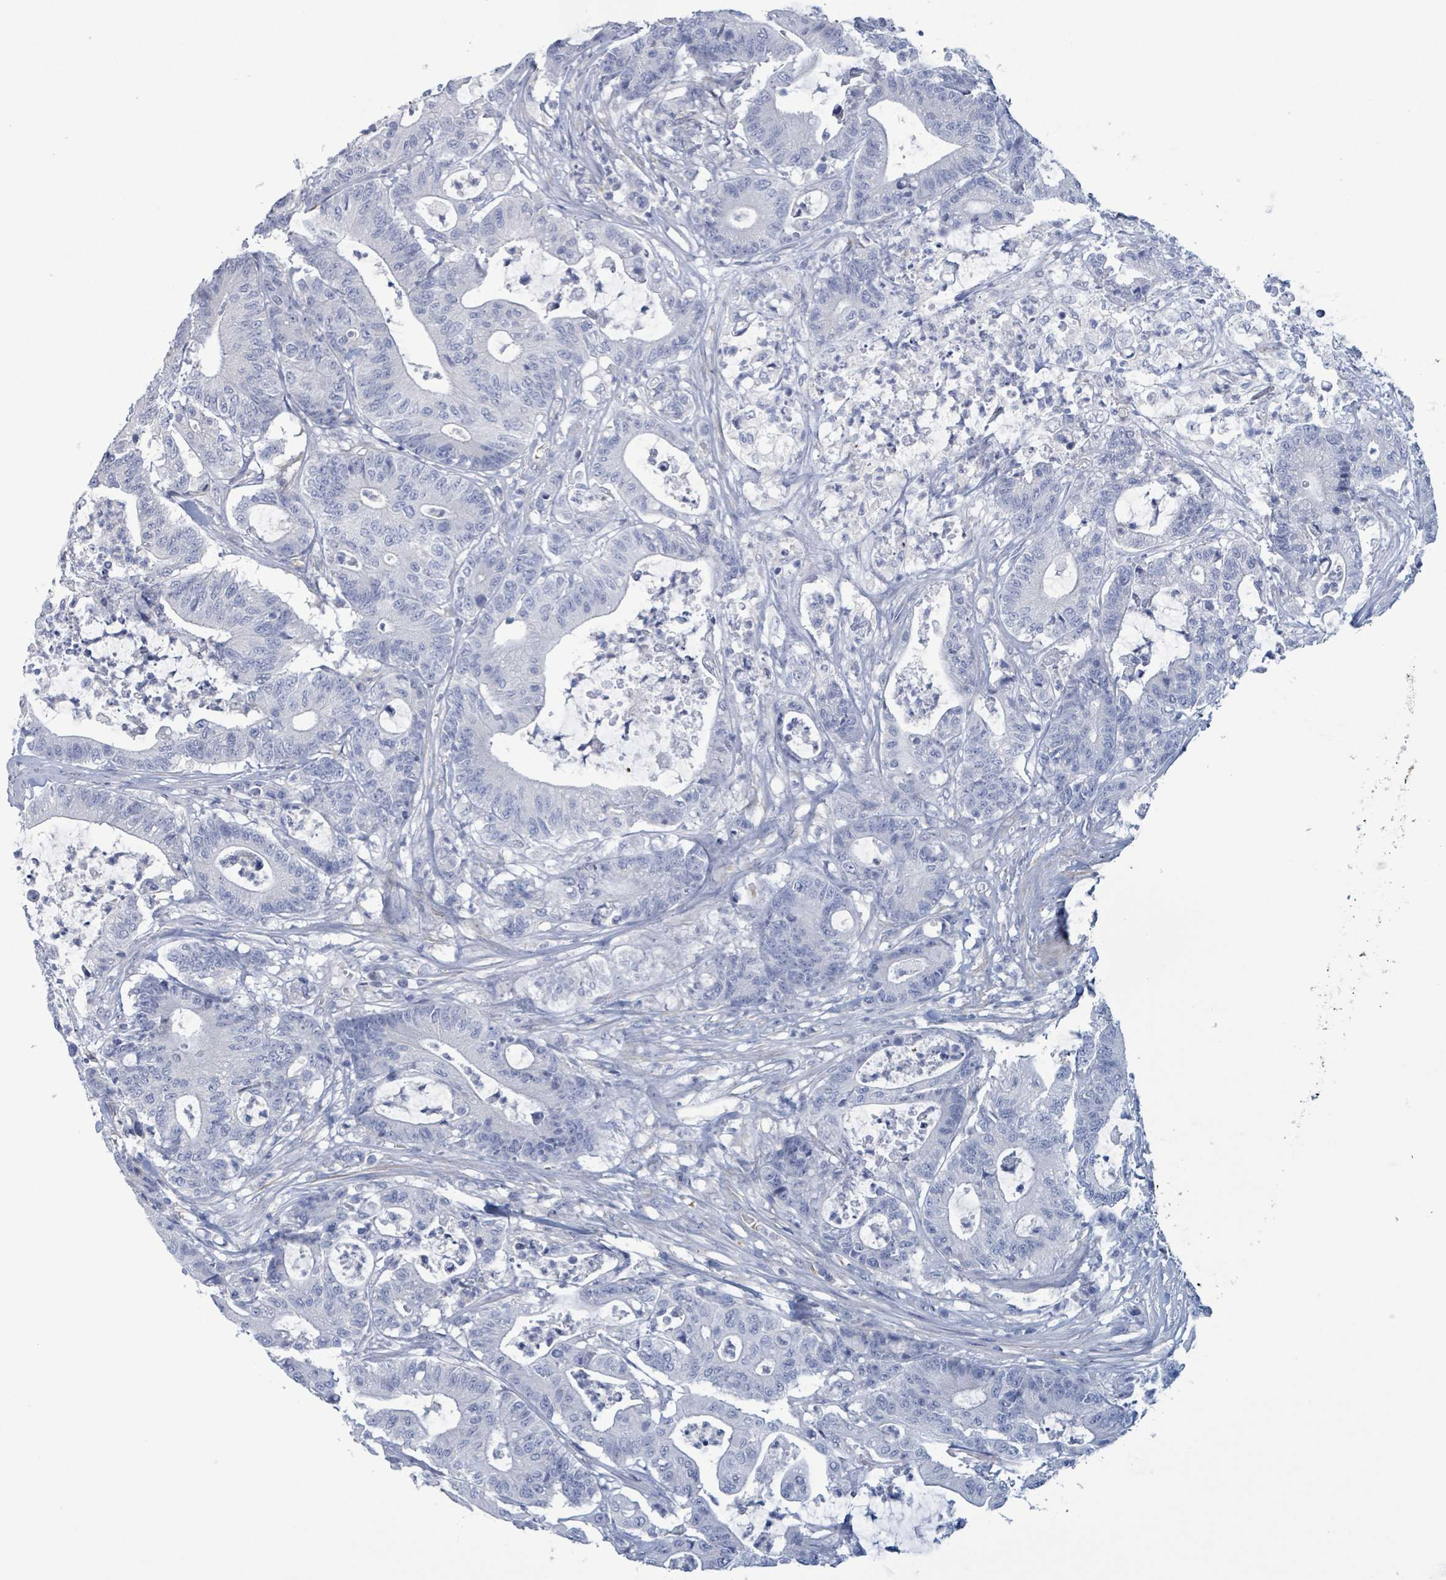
{"staining": {"intensity": "negative", "quantity": "none", "location": "none"}, "tissue": "colorectal cancer", "cell_type": "Tumor cells", "image_type": "cancer", "snomed": [{"axis": "morphology", "description": "Adenocarcinoma, NOS"}, {"axis": "topography", "description": "Colon"}], "caption": "Immunohistochemistry image of neoplastic tissue: colorectal cancer (adenocarcinoma) stained with DAB displays no significant protein staining in tumor cells.", "gene": "PKLR", "patient": {"sex": "female", "age": 84}}